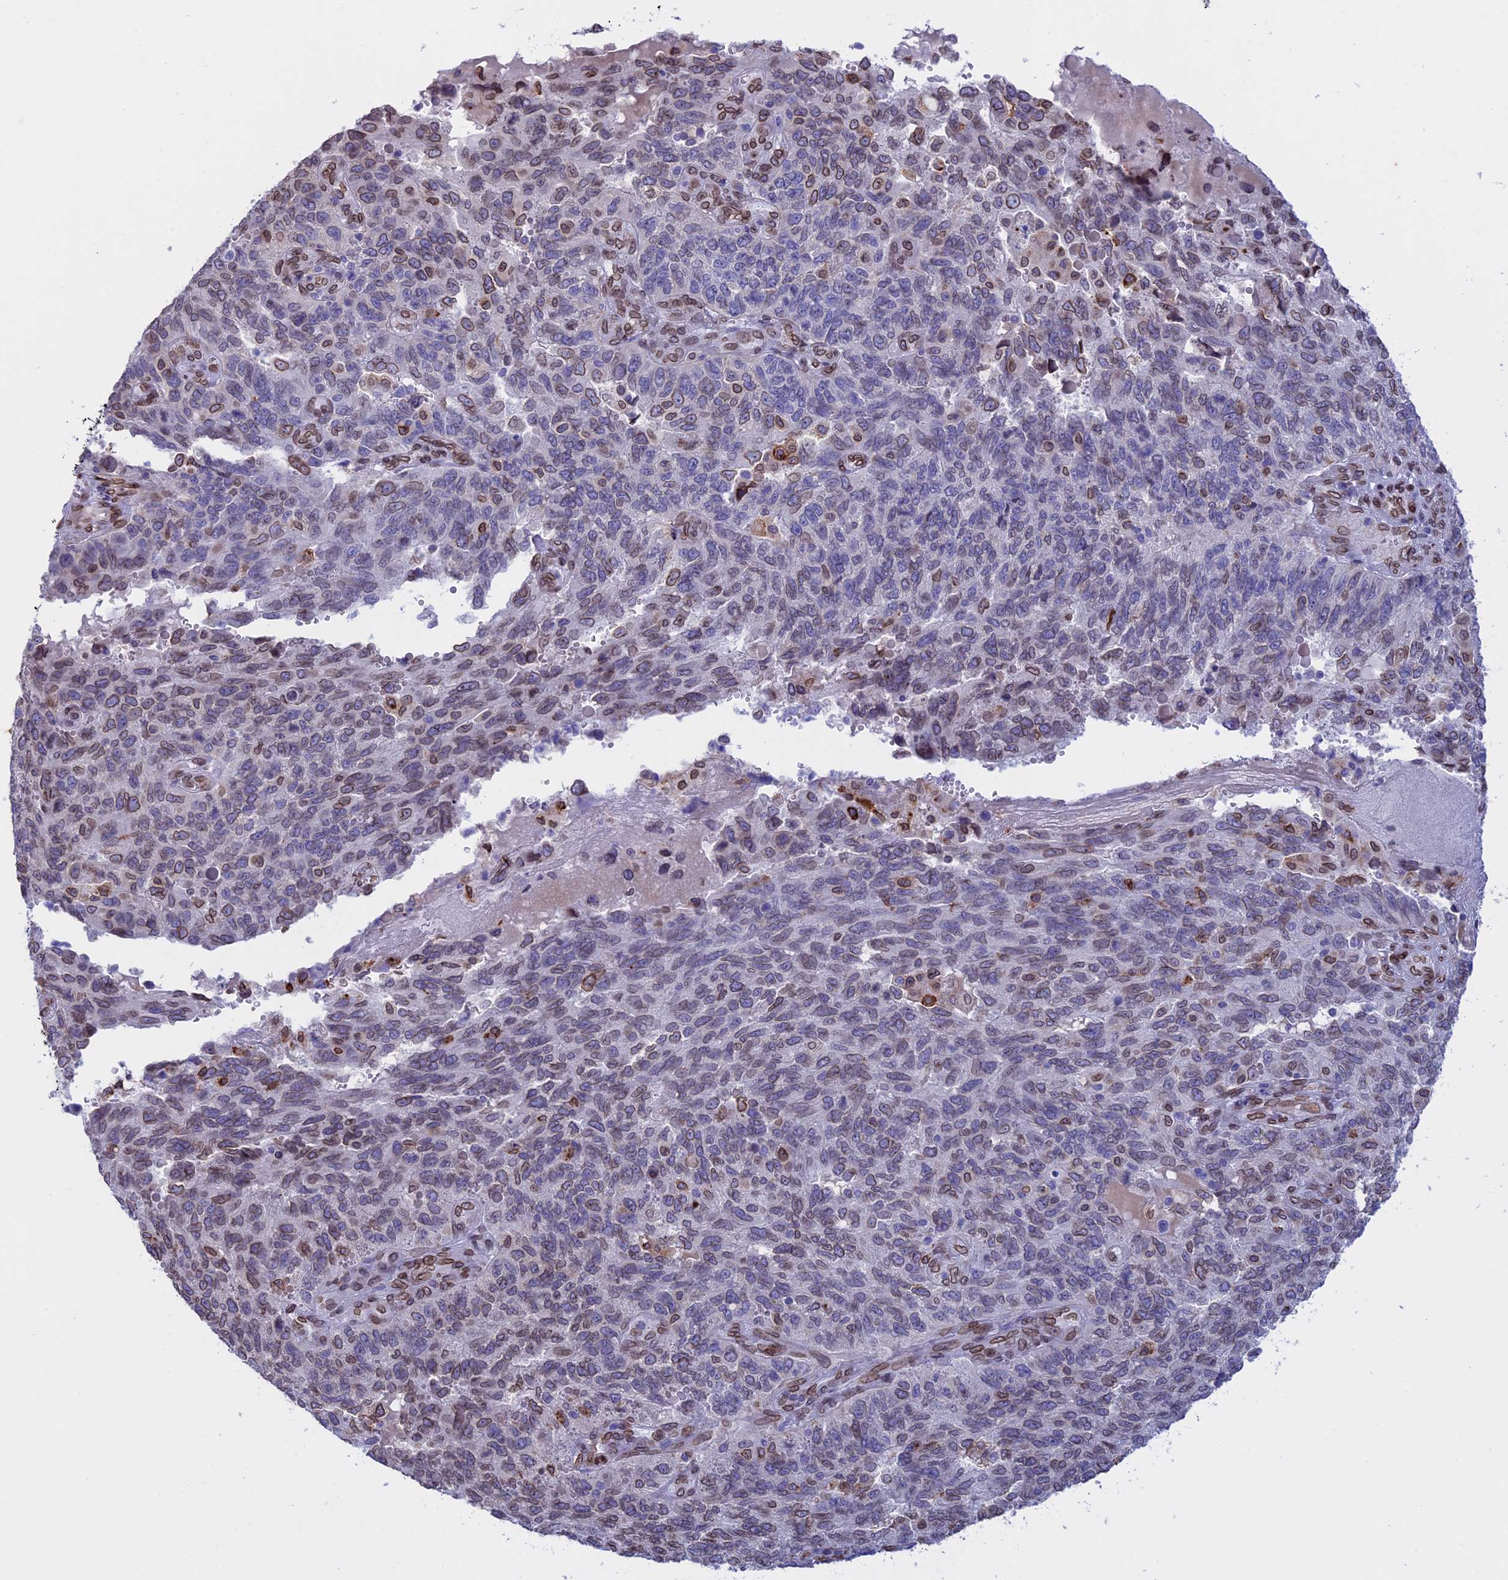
{"staining": {"intensity": "moderate", "quantity": "<25%", "location": "cytoplasmic/membranous,nuclear"}, "tissue": "endometrial cancer", "cell_type": "Tumor cells", "image_type": "cancer", "snomed": [{"axis": "morphology", "description": "Adenocarcinoma, NOS"}, {"axis": "topography", "description": "Endometrium"}], "caption": "This micrograph demonstrates immunohistochemistry staining of endometrial cancer, with low moderate cytoplasmic/membranous and nuclear expression in approximately <25% of tumor cells.", "gene": "TMPRSS7", "patient": {"sex": "female", "age": 66}}